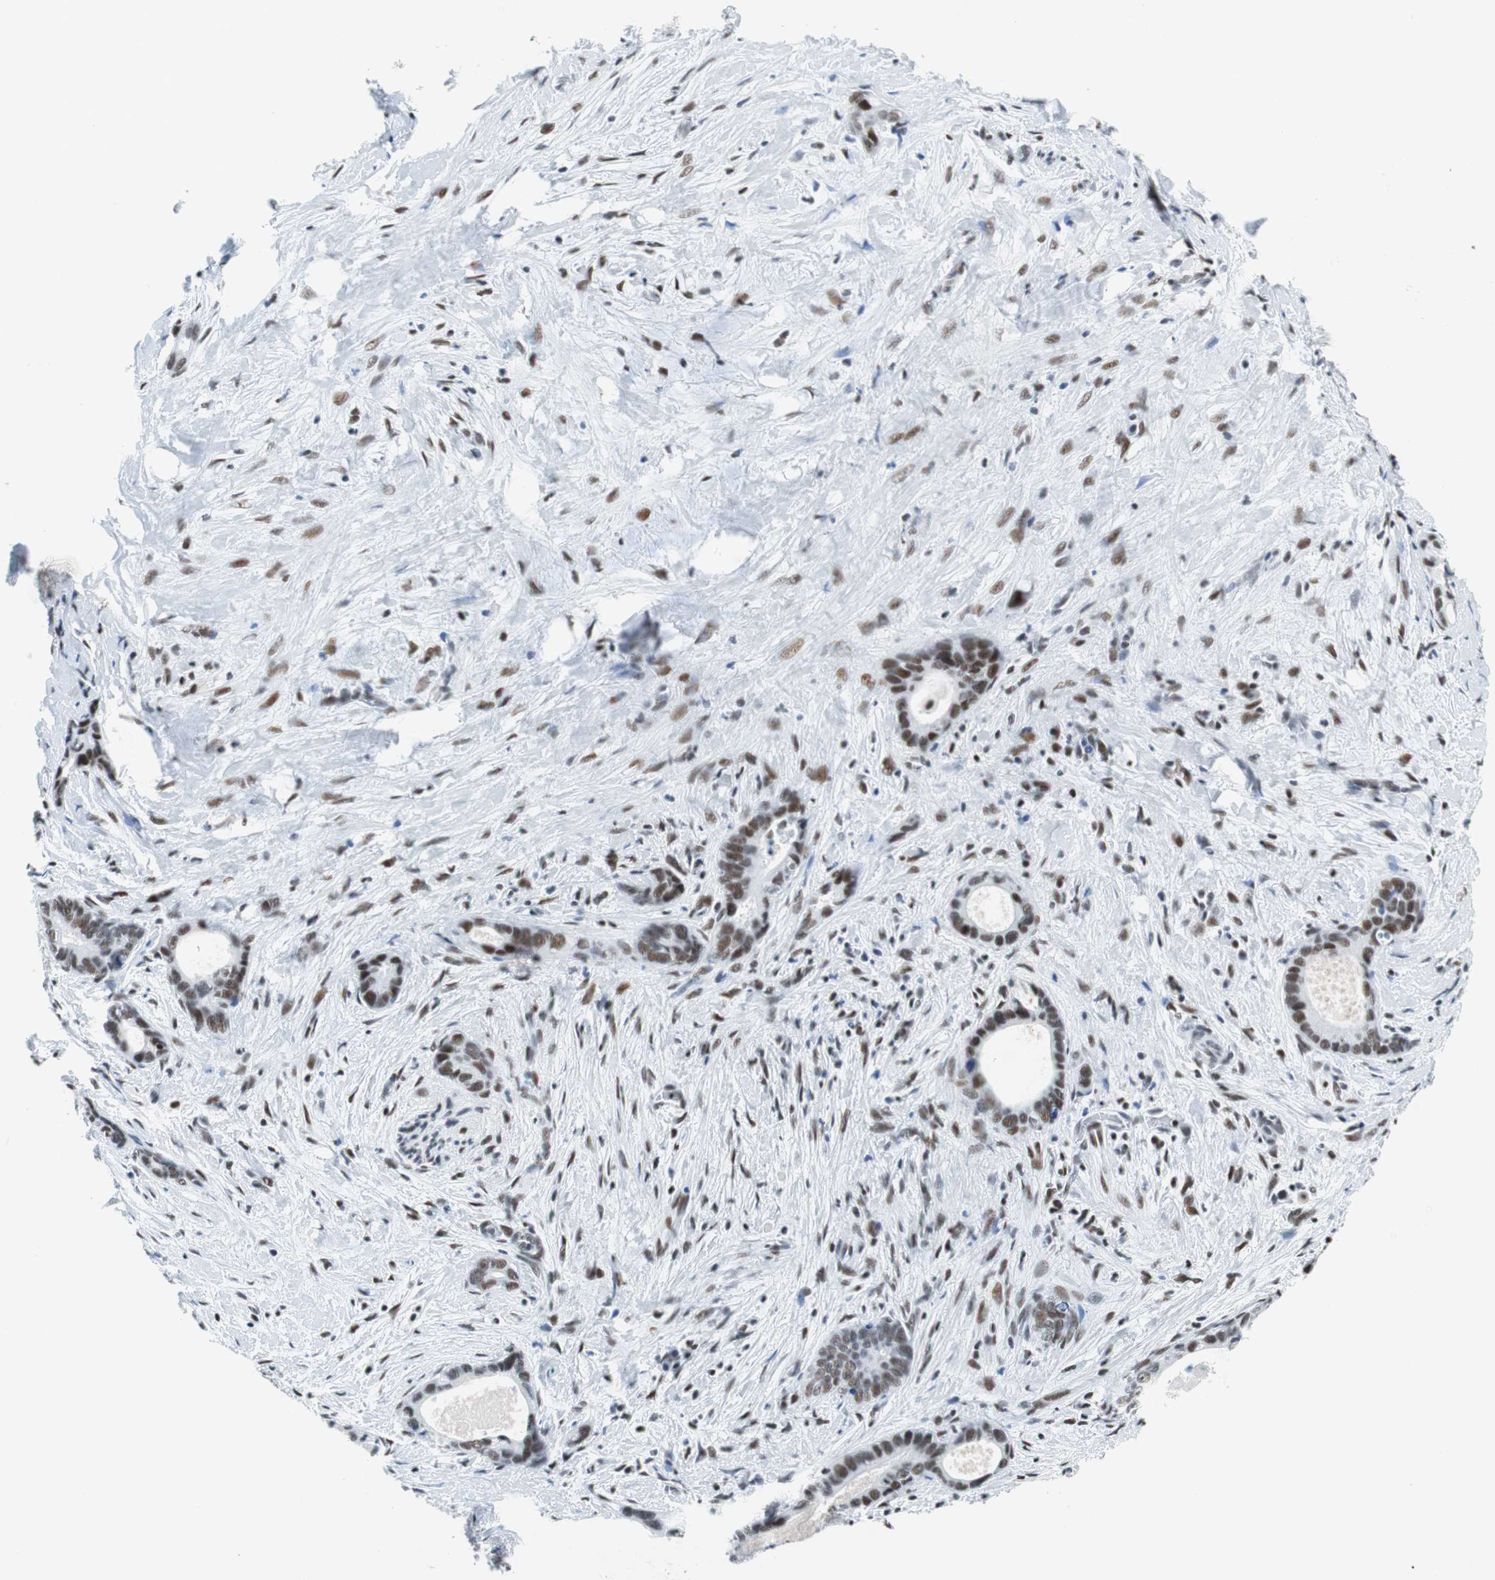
{"staining": {"intensity": "moderate", "quantity": "25%-75%", "location": "nuclear"}, "tissue": "liver cancer", "cell_type": "Tumor cells", "image_type": "cancer", "snomed": [{"axis": "morphology", "description": "Cholangiocarcinoma"}, {"axis": "topography", "description": "Liver"}], "caption": "Human liver cholangiocarcinoma stained for a protein (brown) displays moderate nuclear positive expression in about 25%-75% of tumor cells.", "gene": "HDAC3", "patient": {"sex": "female", "age": 55}}